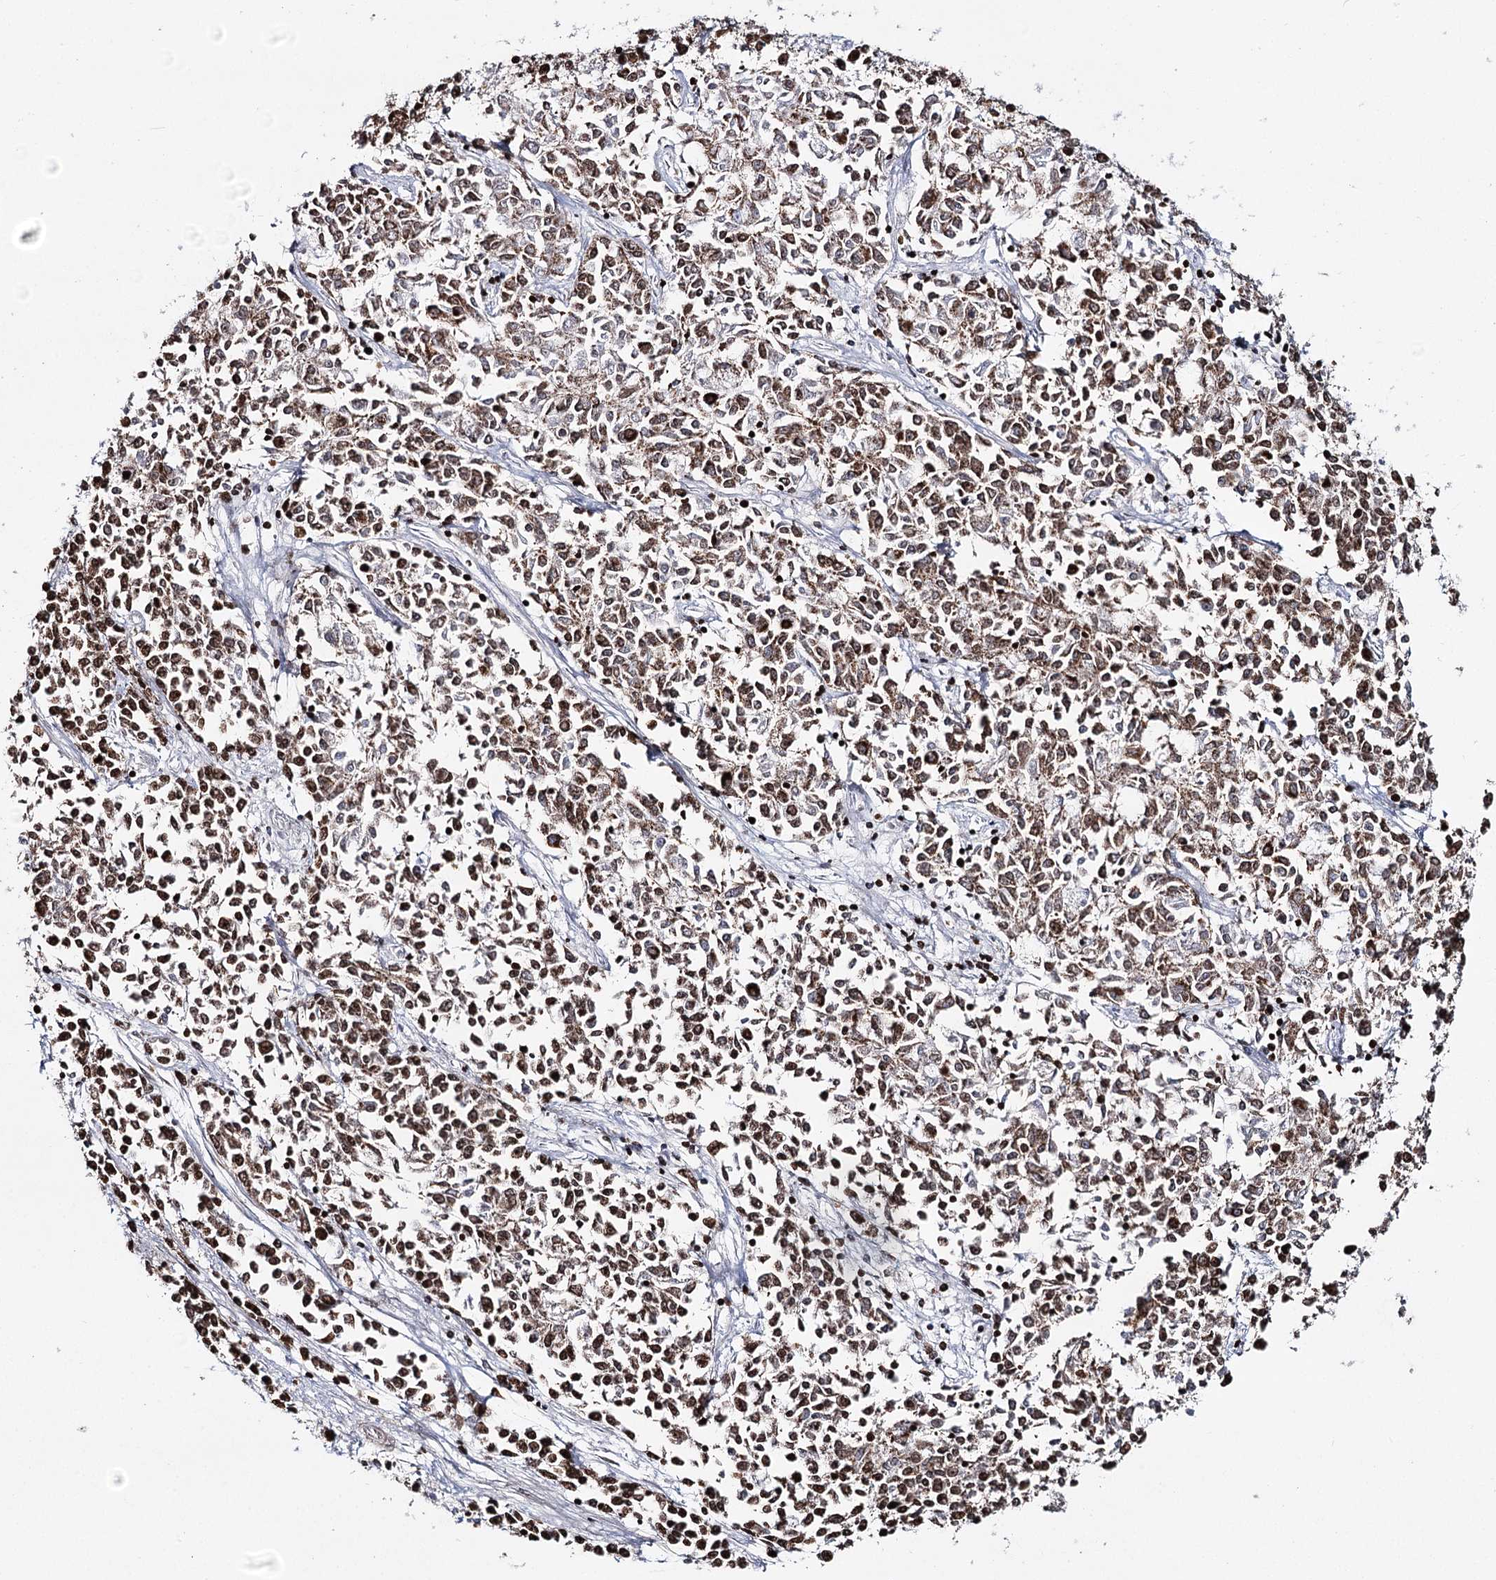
{"staining": {"intensity": "moderate", "quantity": ">75%", "location": "cytoplasmic/membranous,nuclear"}, "tissue": "endometrial cancer", "cell_type": "Tumor cells", "image_type": "cancer", "snomed": [{"axis": "morphology", "description": "Adenocarcinoma, NOS"}, {"axis": "topography", "description": "Endometrium"}], "caption": "Moderate cytoplasmic/membranous and nuclear positivity for a protein is present in approximately >75% of tumor cells of endometrial adenocarcinoma using immunohistochemistry (IHC).", "gene": "PDHX", "patient": {"sex": "female", "age": 50}}